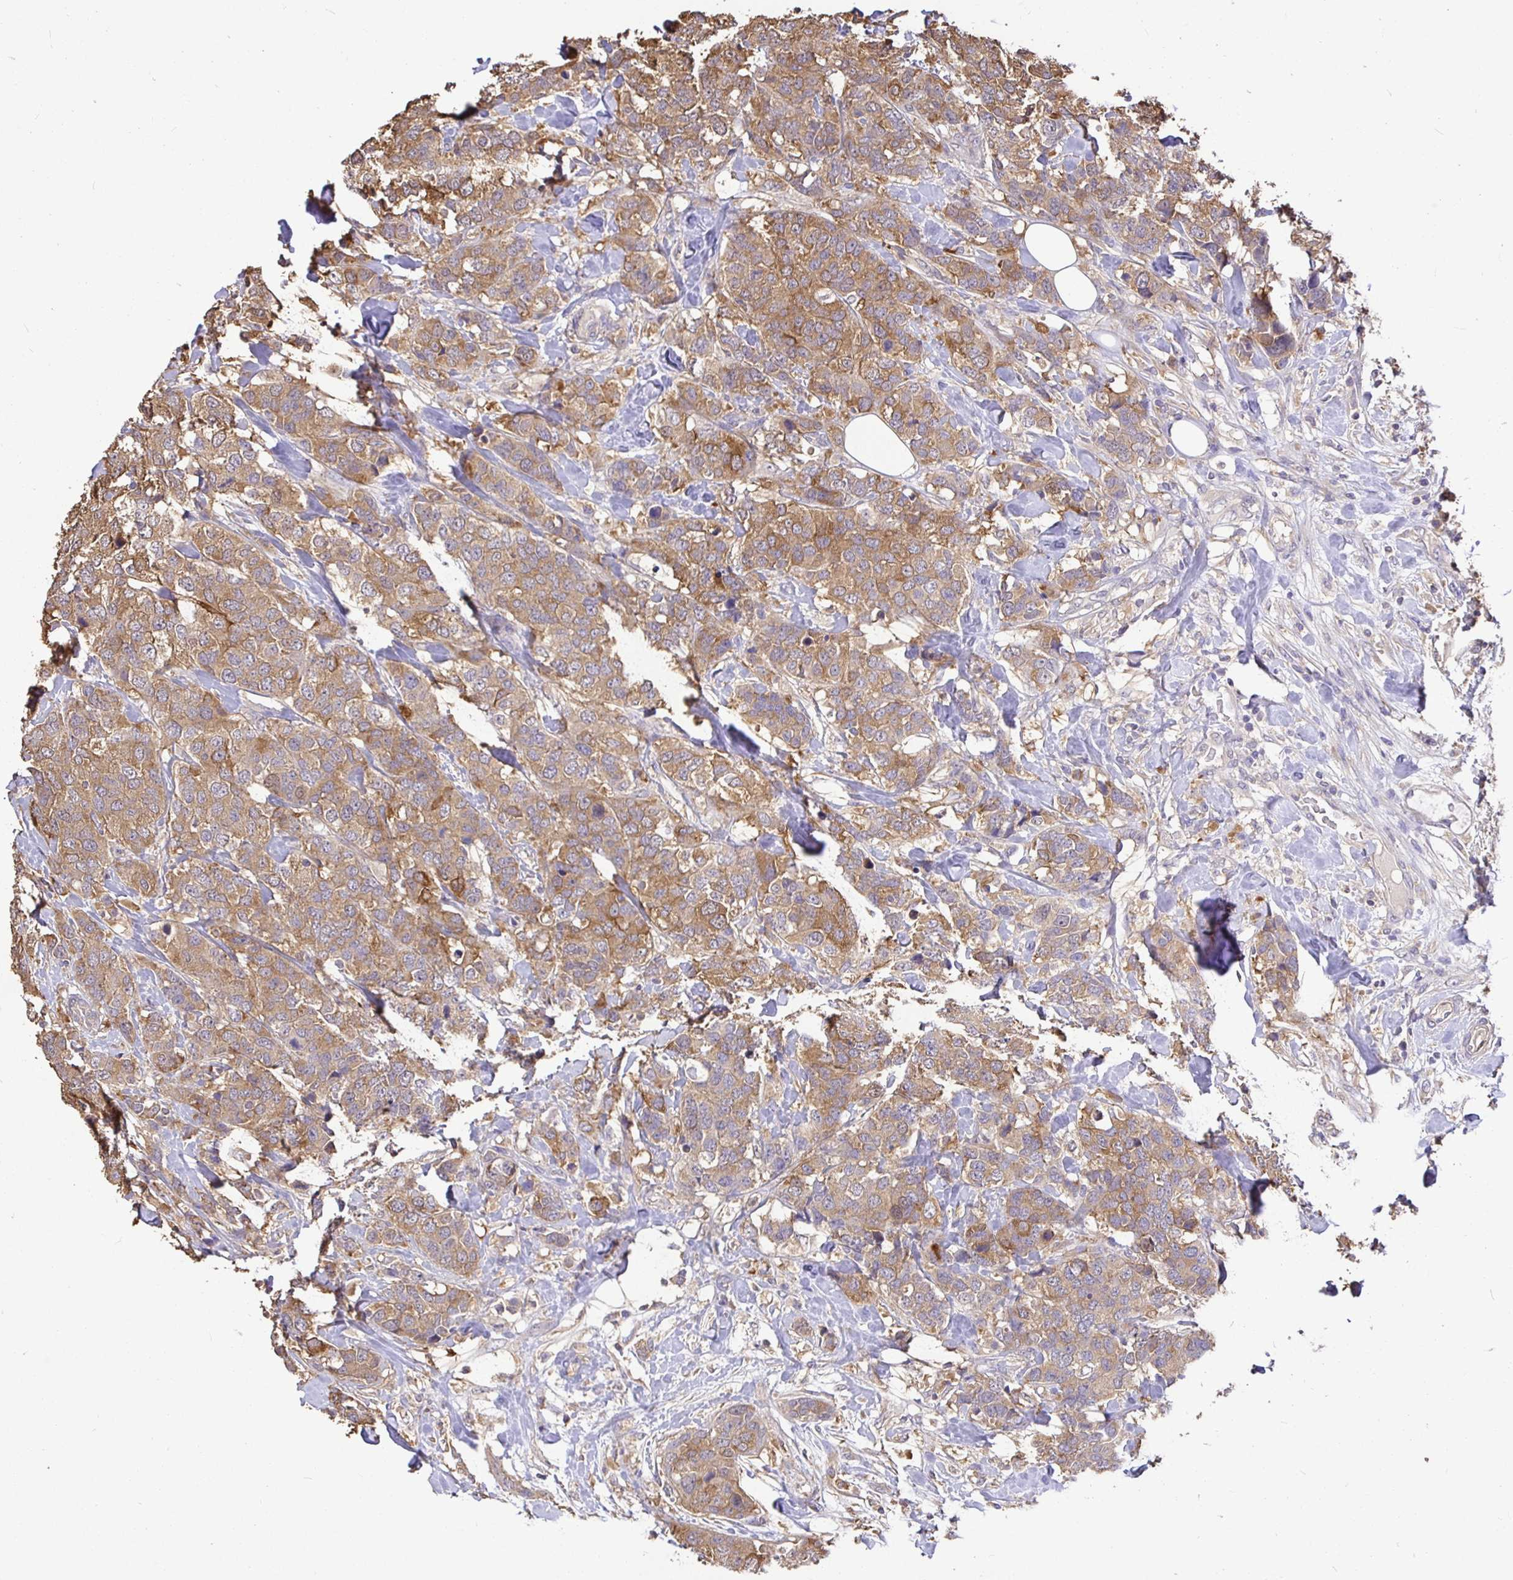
{"staining": {"intensity": "moderate", "quantity": ">75%", "location": "cytoplasmic/membranous"}, "tissue": "breast cancer", "cell_type": "Tumor cells", "image_type": "cancer", "snomed": [{"axis": "morphology", "description": "Lobular carcinoma"}, {"axis": "topography", "description": "Breast"}], "caption": "Lobular carcinoma (breast) was stained to show a protein in brown. There is medium levels of moderate cytoplasmic/membranous positivity in approximately >75% of tumor cells.", "gene": "MAPK8IP3", "patient": {"sex": "female", "age": 59}}